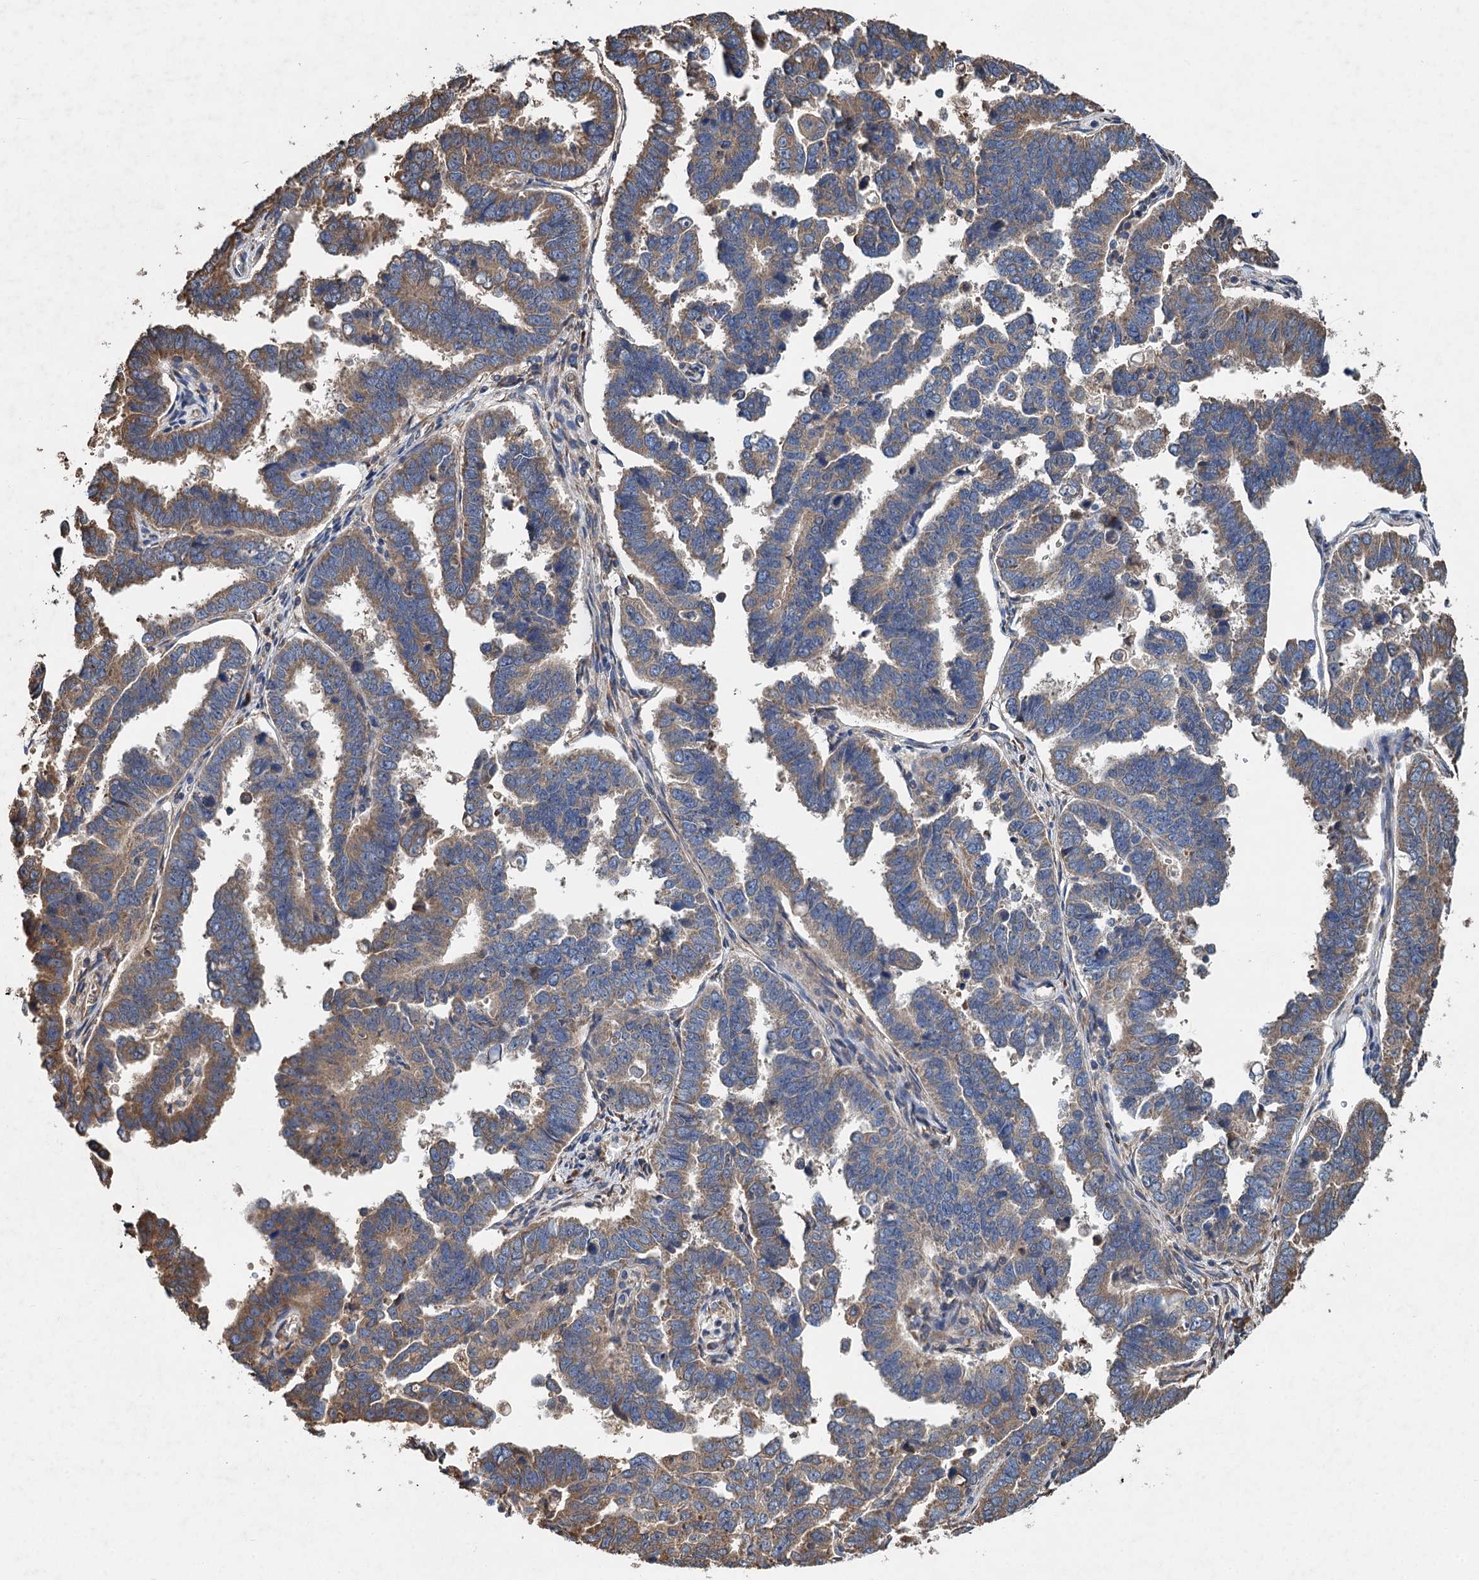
{"staining": {"intensity": "moderate", "quantity": ">75%", "location": "cytoplasmic/membranous"}, "tissue": "endometrial cancer", "cell_type": "Tumor cells", "image_type": "cancer", "snomed": [{"axis": "morphology", "description": "Adenocarcinoma, NOS"}, {"axis": "topography", "description": "Endometrium"}], "caption": "The immunohistochemical stain shows moderate cytoplasmic/membranous staining in tumor cells of adenocarcinoma (endometrial) tissue.", "gene": "LINS1", "patient": {"sex": "female", "age": 75}}